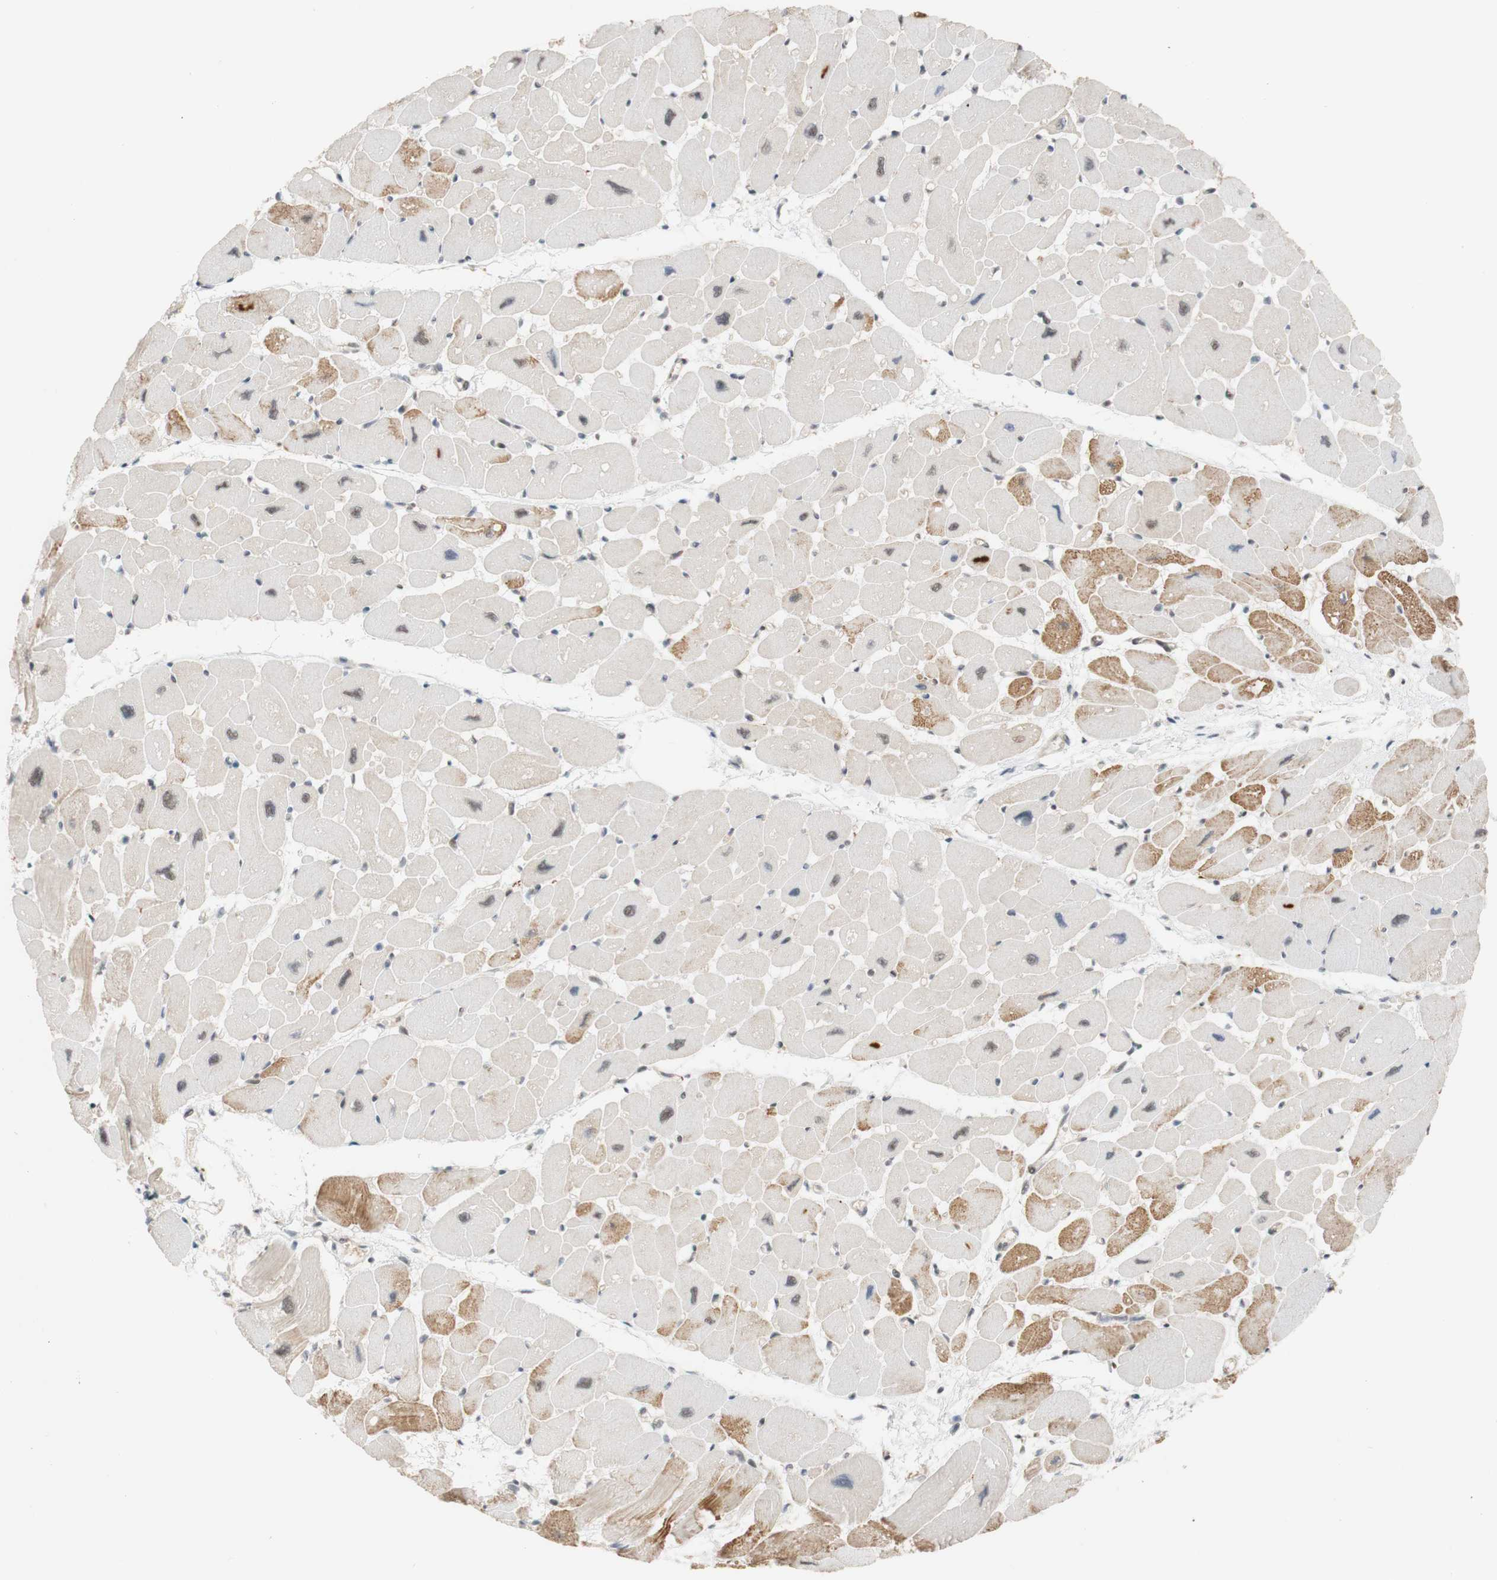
{"staining": {"intensity": "moderate", "quantity": "25%-75%", "location": "cytoplasmic/membranous"}, "tissue": "heart muscle", "cell_type": "Cardiomyocytes", "image_type": "normal", "snomed": [{"axis": "morphology", "description": "Normal tissue, NOS"}, {"axis": "topography", "description": "Heart"}], "caption": "Protein analysis of benign heart muscle demonstrates moderate cytoplasmic/membranous staining in approximately 25%-75% of cardiomyocytes. Using DAB (brown) and hematoxylin (blue) stains, captured at high magnification using brightfield microscopy.", "gene": "SAP18", "patient": {"sex": "female", "age": 54}}